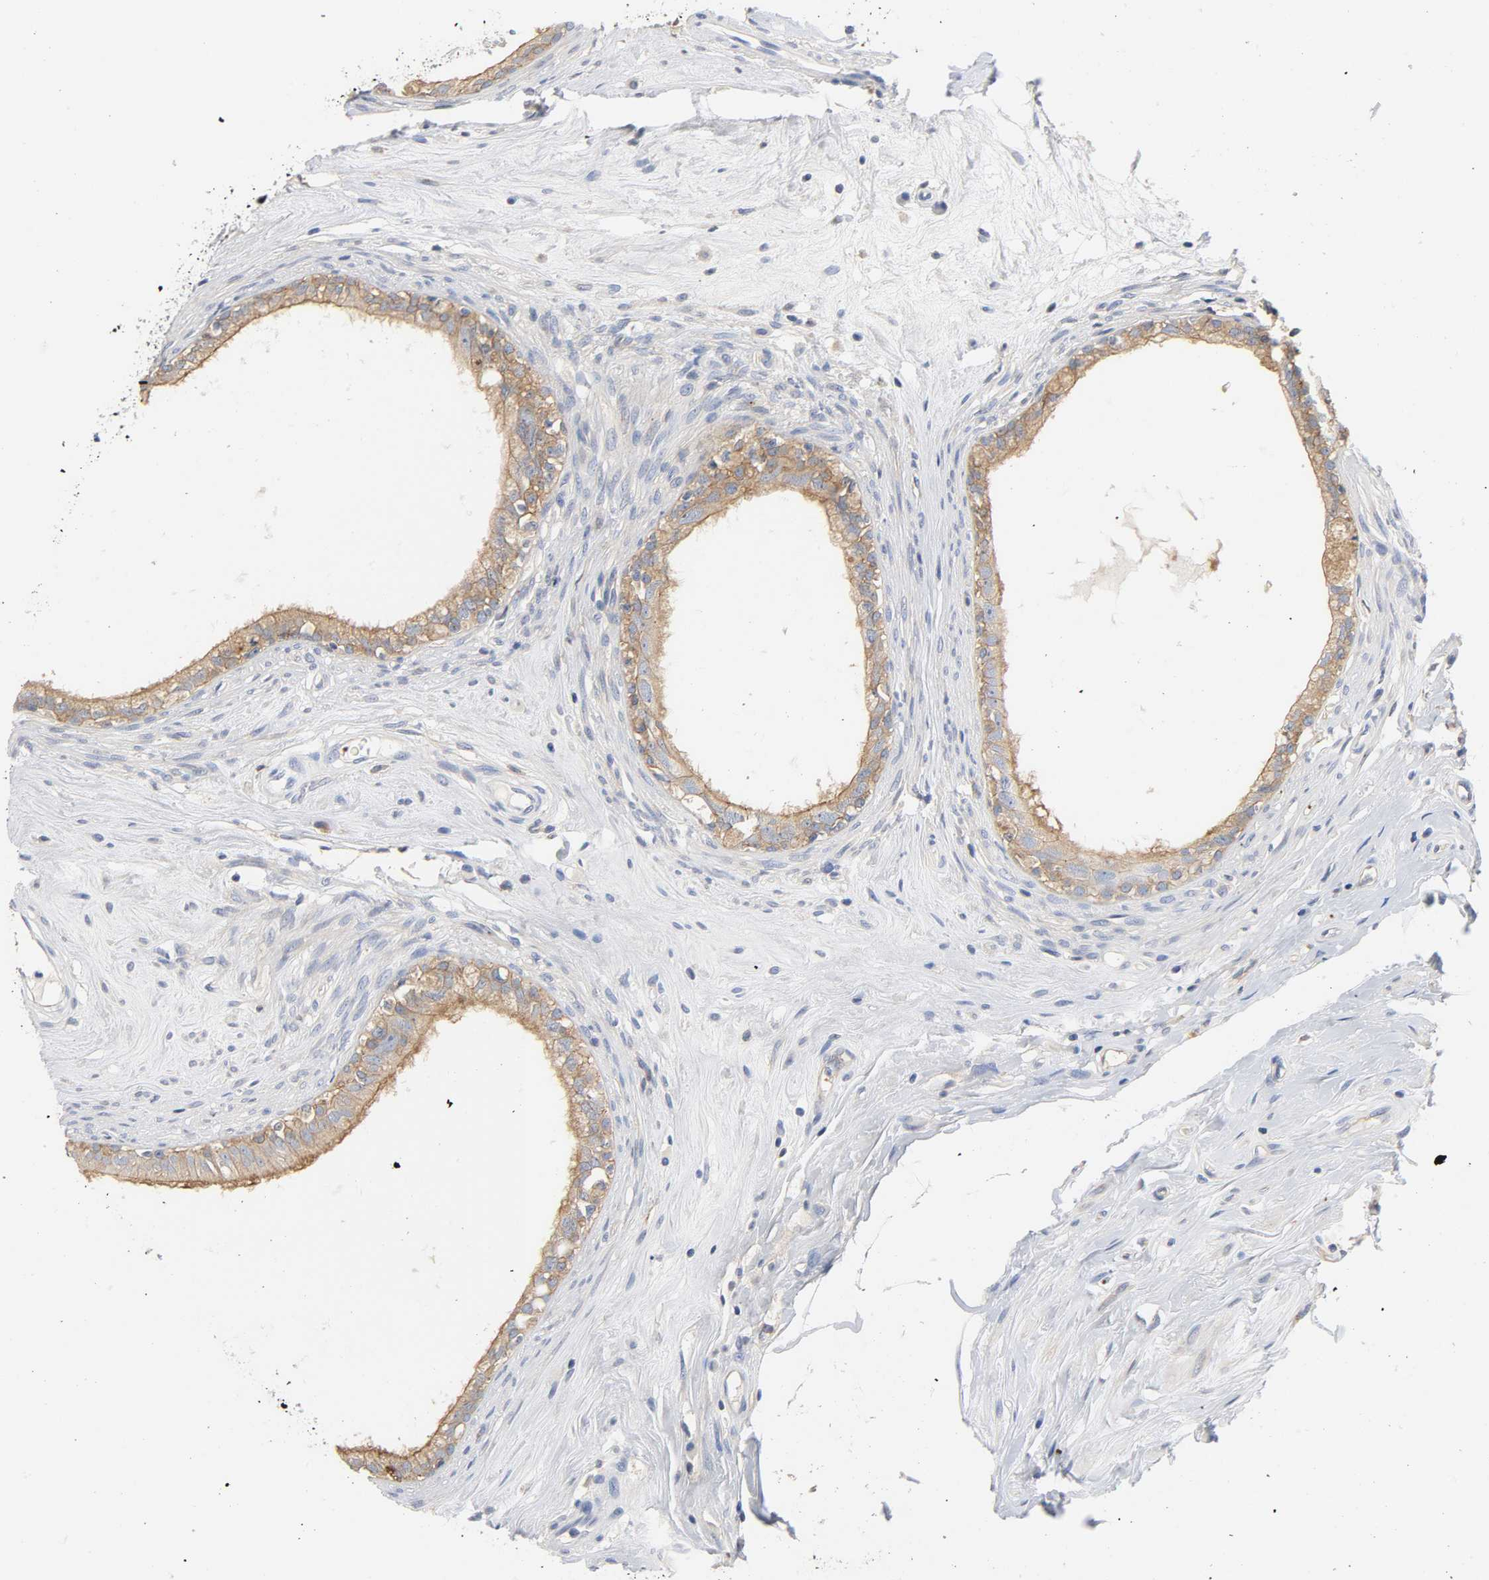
{"staining": {"intensity": "weak", "quantity": ">75%", "location": "cytoplasmic/membranous"}, "tissue": "epididymis", "cell_type": "Glandular cells", "image_type": "normal", "snomed": [{"axis": "morphology", "description": "Normal tissue, NOS"}, {"axis": "morphology", "description": "Inflammation, NOS"}, {"axis": "topography", "description": "Epididymis"}], "caption": "A brown stain labels weak cytoplasmic/membranous positivity of a protein in glandular cells of unremarkable epididymis.", "gene": "SRC", "patient": {"sex": "male", "age": 84}}